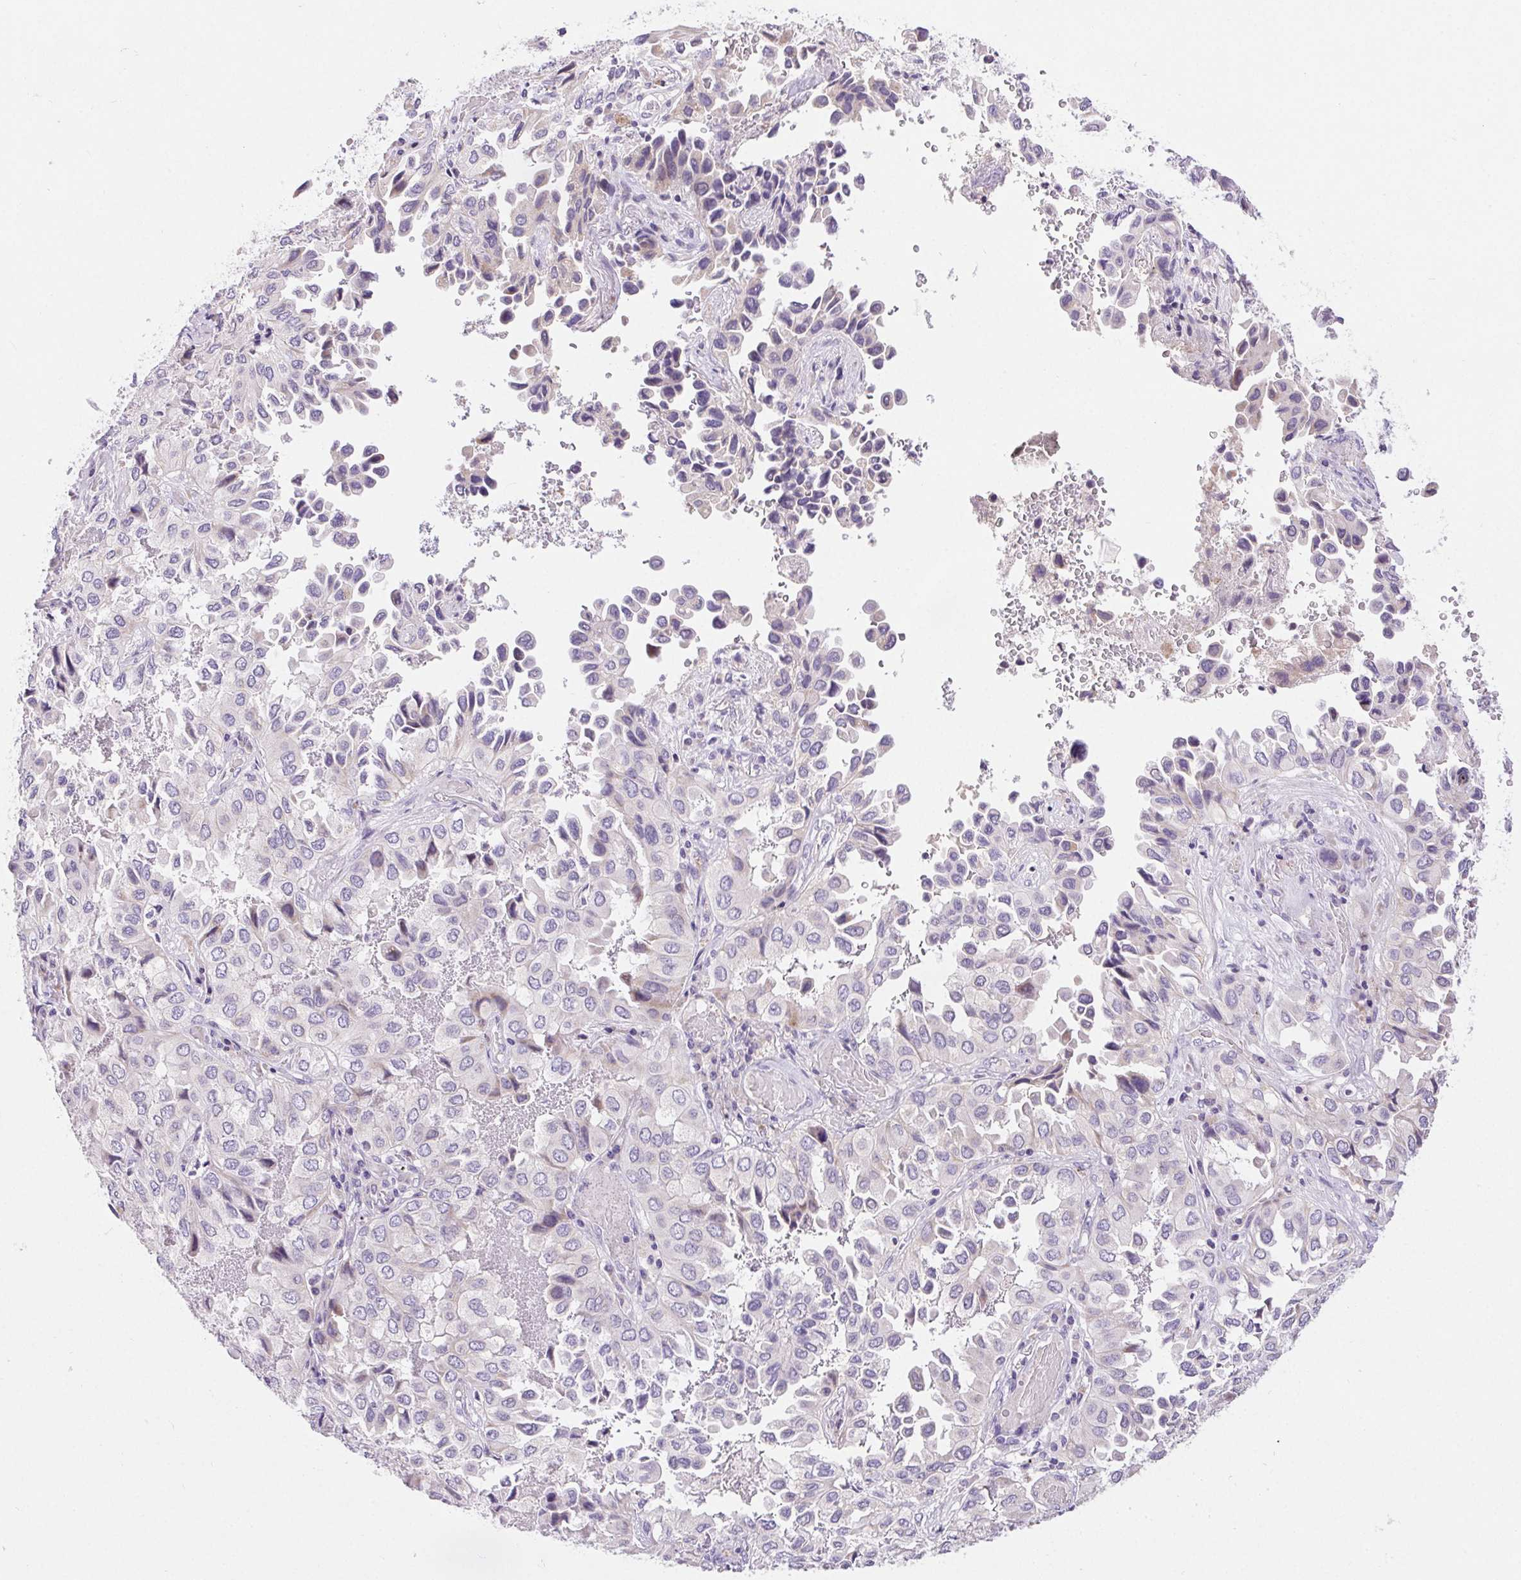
{"staining": {"intensity": "negative", "quantity": "none", "location": "none"}, "tissue": "lung cancer", "cell_type": "Tumor cells", "image_type": "cancer", "snomed": [{"axis": "morphology", "description": "Aneuploidy"}, {"axis": "morphology", "description": "Adenocarcinoma, NOS"}, {"axis": "morphology", "description": "Adenocarcinoma, metastatic, NOS"}, {"axis": "topography", "description": "Lymph node"}, {"axis": "topography", "description": "Lung"}], "caption": "DAB (3,3'-diaminobenzidine) immunohistochemical staining of lung cancer (metastatic adenocarcinoma) demonstrates no significant staining in tumor cells.", "gene": "ARHGAP11B", "patient": {"sex": "female", "age": 48}}